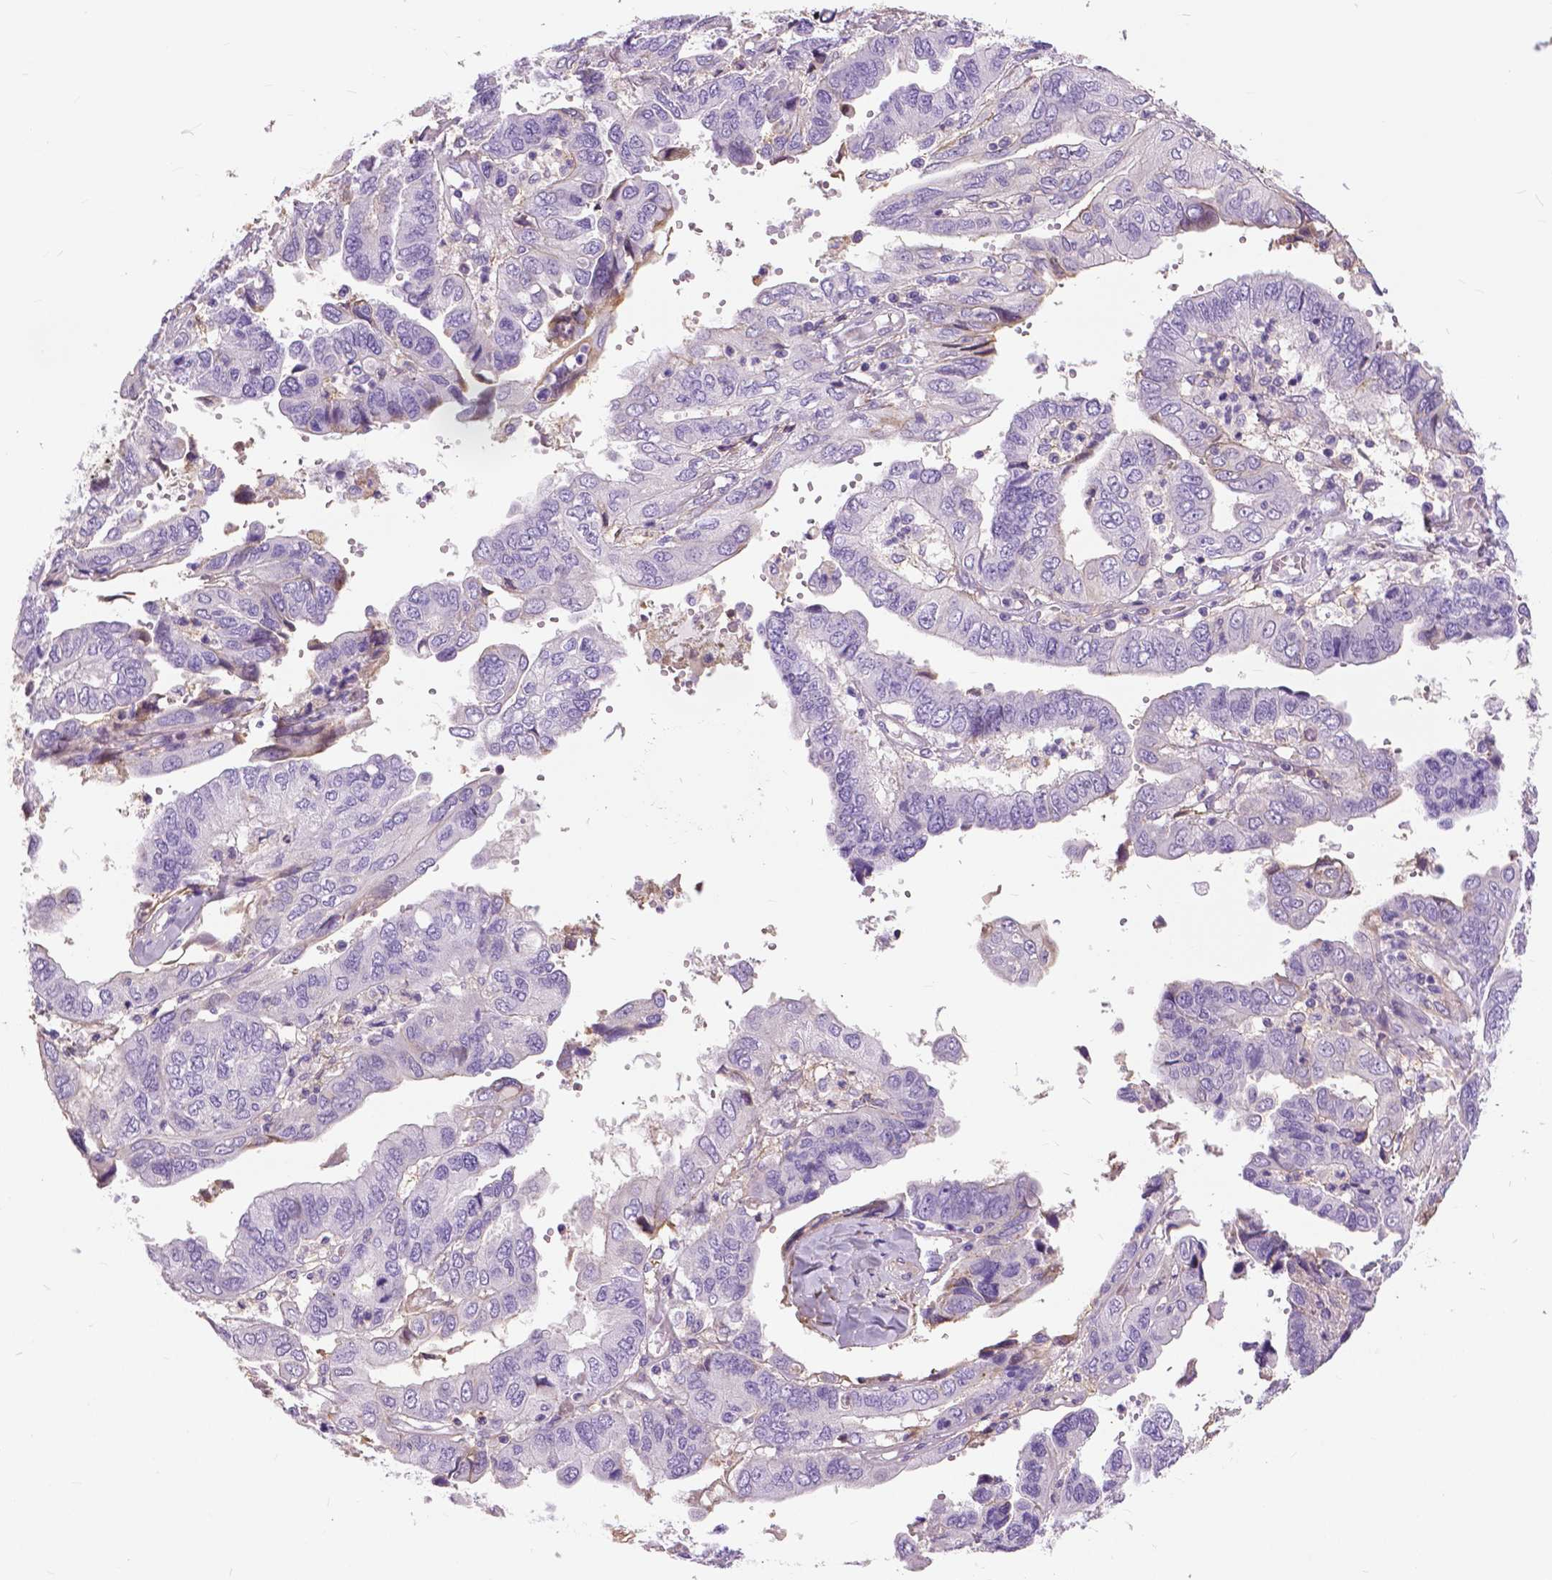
{"staining": {"intensity": "negative", "quantity": "none", "location": "none"}, "tissue": "ovarian cancer", "cell_type": "Tumor cells", "image_type": "cancer", "snomed": [{"axis": "morphology", "description": "Cystadenocarcinoma, serous, NOS"}, {"axis": "topography", "description": "Ovary"}], "caption": "Ovarian cancer was stained to show a protein in brown. There is no significant expression in tumor cells.", "gene": "ANXA13", "patient": {"sex": "female", "age": 79}}